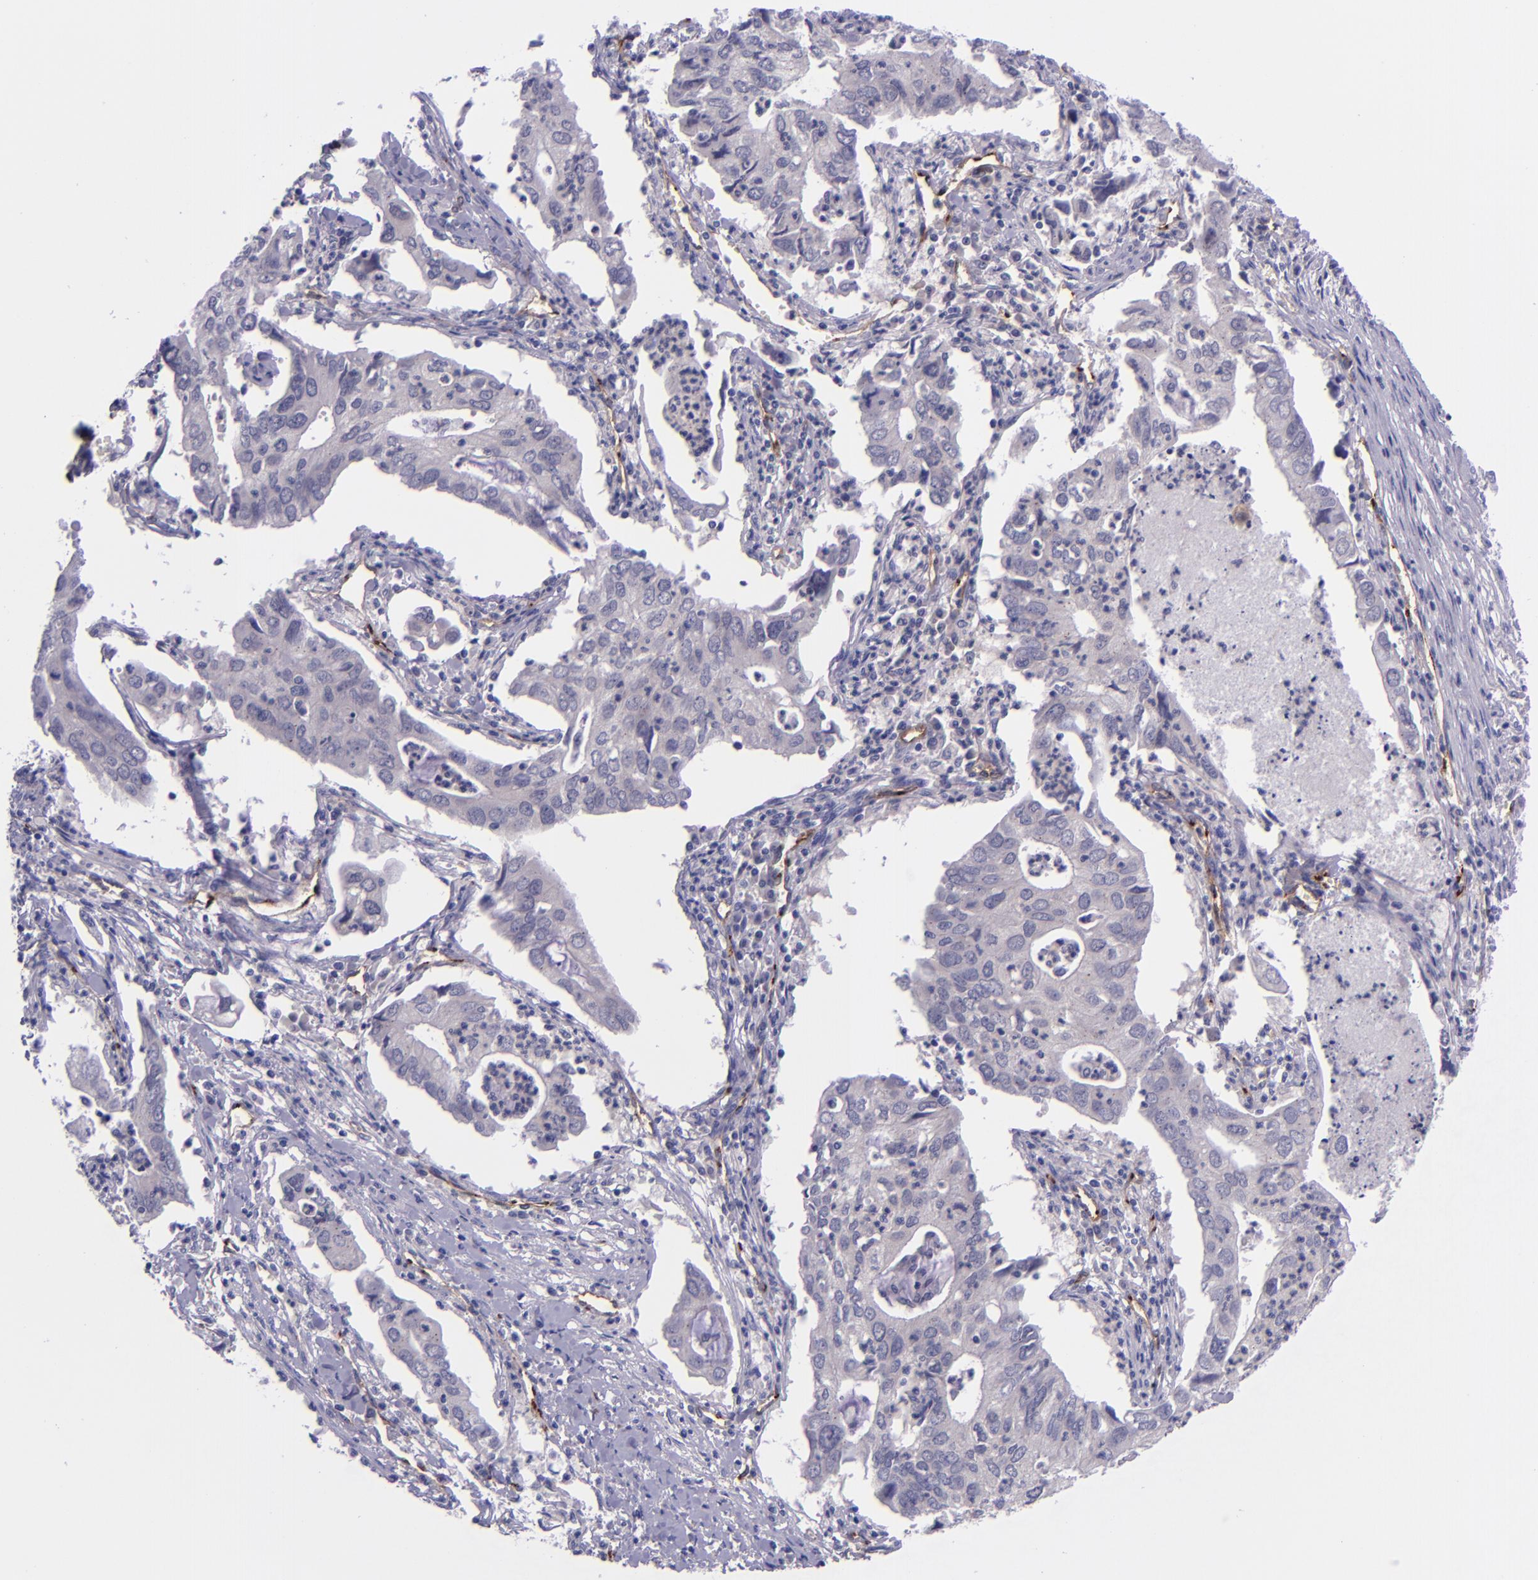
{"staining": {"intensity": "negative", "quantity": "none", "location": "none"}, "tissue": "lung cancer", "cell_type": "Tumor cells", "image_type": "cancer", "snomed": [{"axis": "morphology", "description": "Adenocarcinoma, NOS"}, {"axis": "topography", "description": "Lung"}], "caption": "IHC image of lung cancer (adenocarcinoma) stained for a protein (brown), which reveals no staining in tumor cells. The staining is performed using DAB (3,3'-diaminobenzidine) brown chromogen with nuclei counter-stained in using hematoxylin.", "gene": "NOS3", "patient": {"sex": "male", "age": 48}}